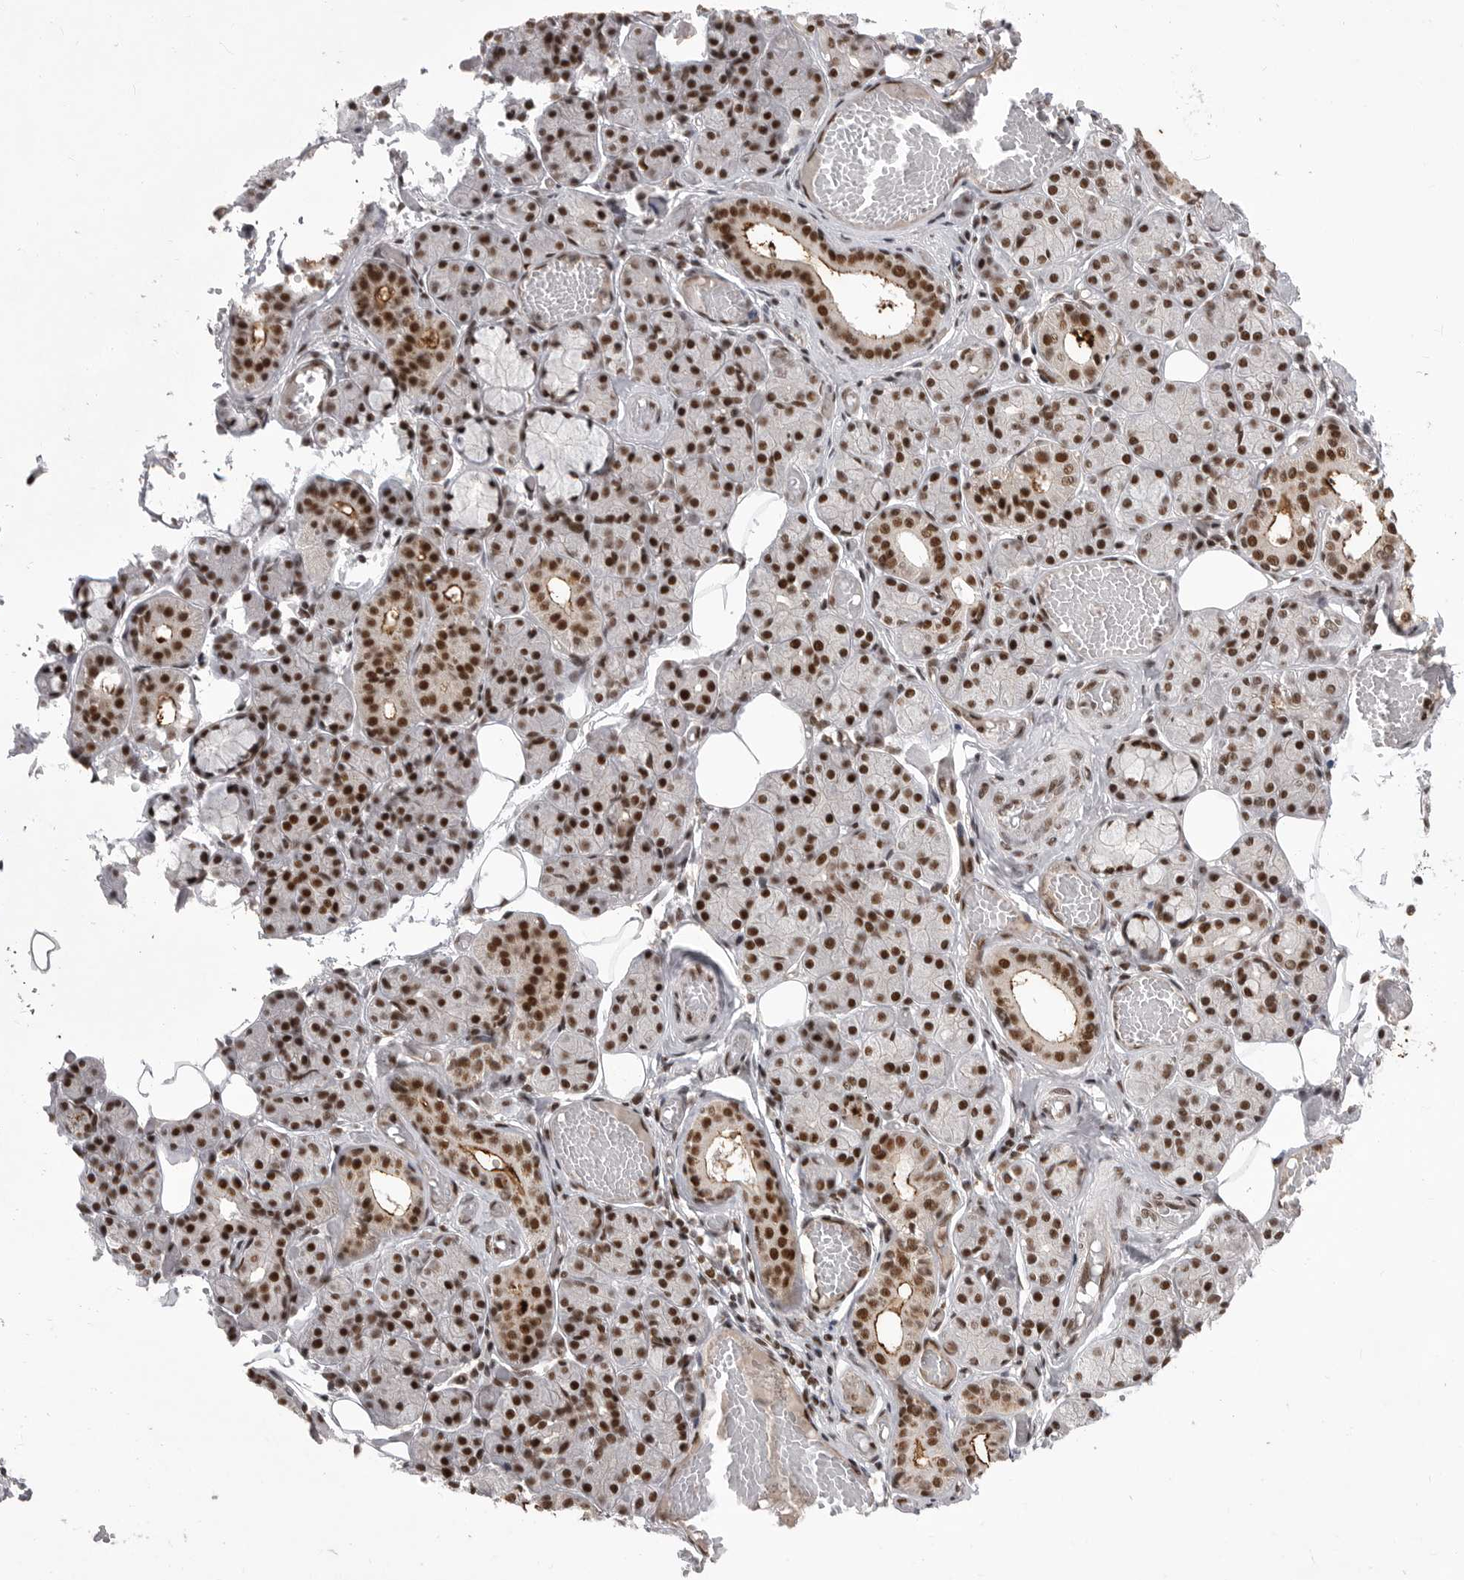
{"staining": {"intensity": "strong", "quantity": ">75%", "location": "nuclear"}, "tissue": "salivary gland", "cell_type": "Glandular cells", "image_type": "normal", "snomed": [{"axis": "morphology", "description": "Normal tissue, NOS"}, {"axis": "topography", "description": "Salivary gland"}], "caption": "Immunohistochemical staining of unremarkable salivary gland demonstrates strong nuclear protein expression in about >75% of glandular cells. The staining was performed using DAB (3,3'-diaminobenzidine) to visualize the protein expression in brown, while the nuclei were stained in blue with hematoxylin (Magnification: 20x).", "gene": "PPP1R8", "patient": {"sex": "male", "age": 63}}